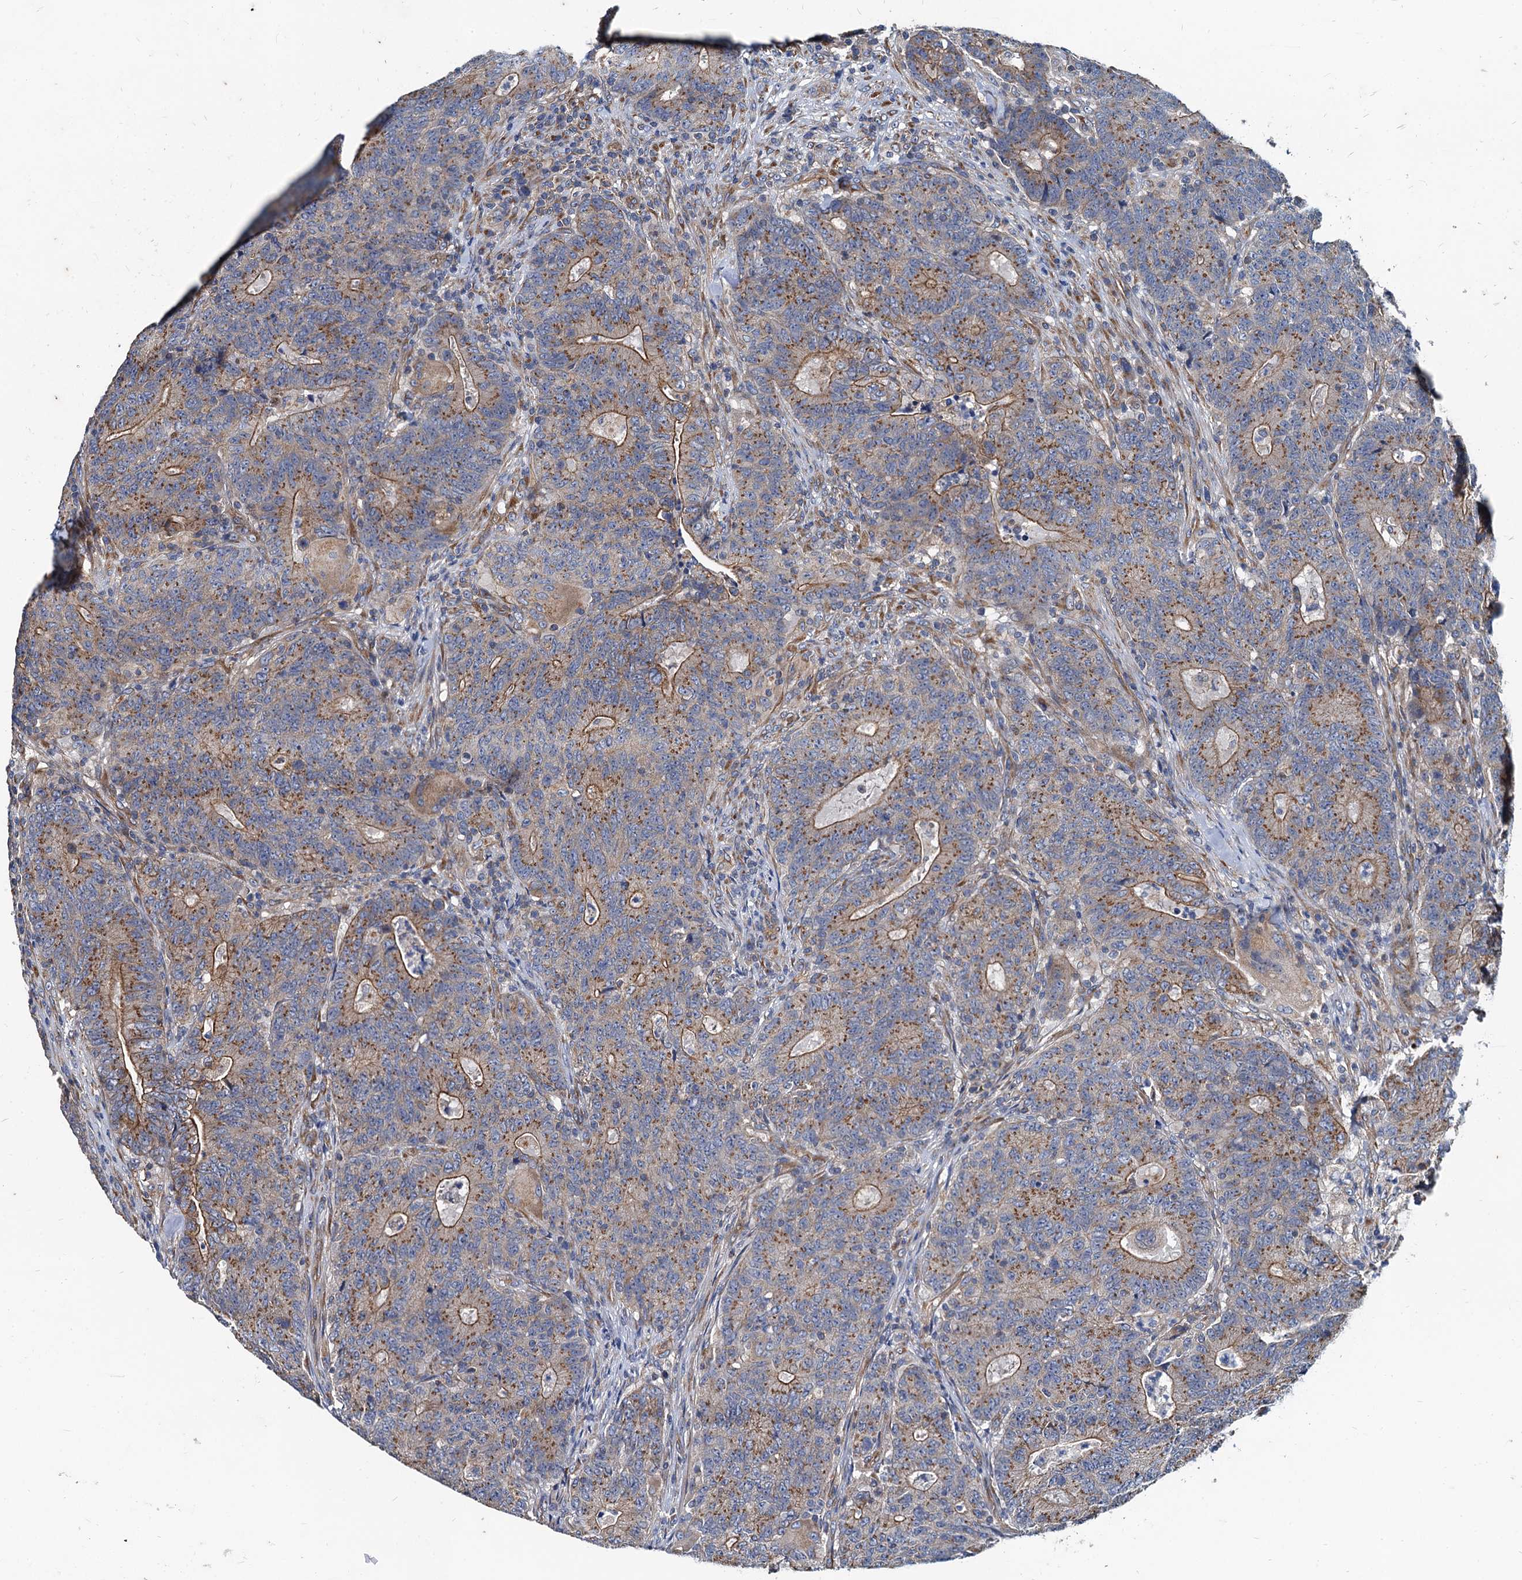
{"staining": {"intensity": "moderate", "quantity": ">75%", "location": "cytoplasmic/membranous"}, "tissue": "colorectal cancer", "cell_type": "Tumor cells", "image_type": "cancer", "snomed": [{"axis": "morphology", "description": "Adenocarcinoma, NOS"}, {"axis": "topography", "description": "Colon"}], "caption": "Colorectal adenocarcinoma stained with a protein marker displays moderate staining in tumor cells.", "gene": "NGRN", "patient": {"sex": "female", "age": 75}}